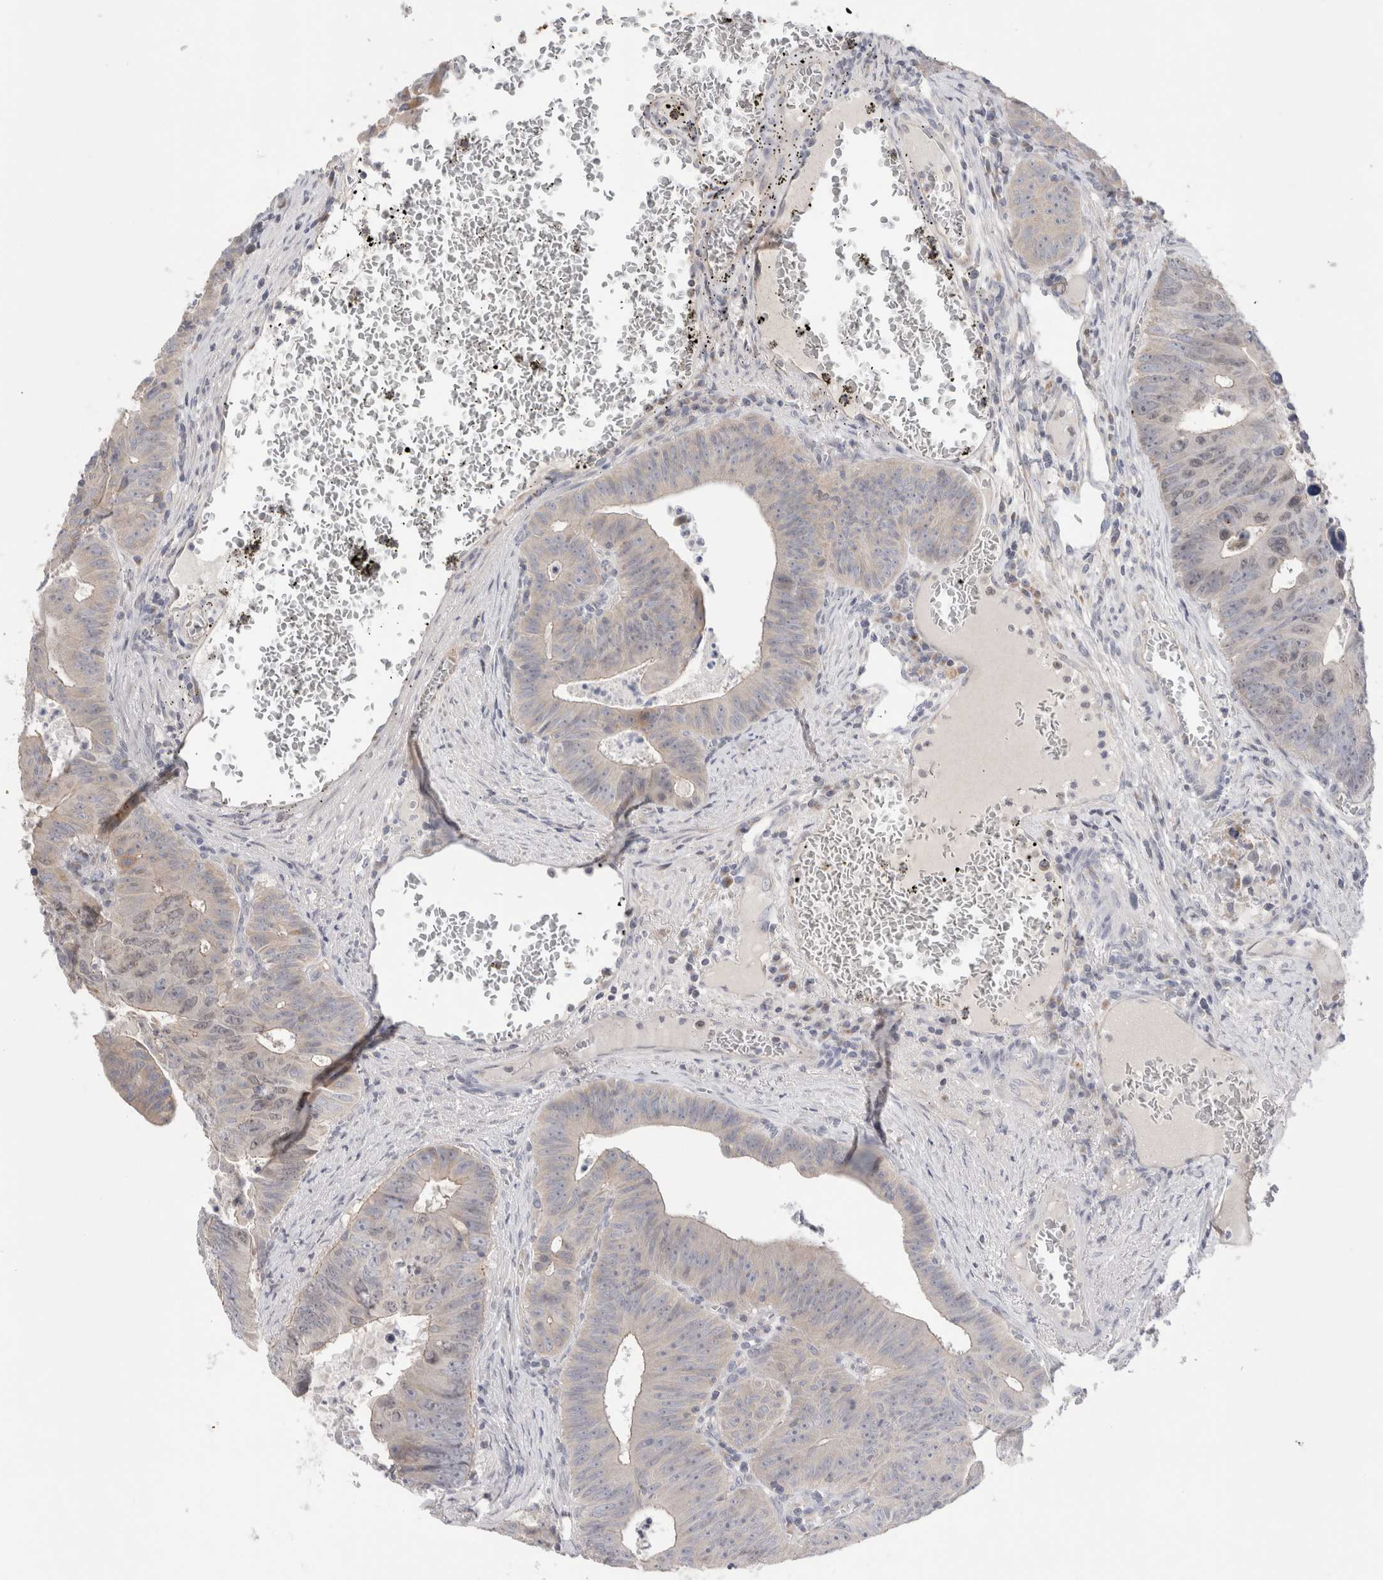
{"staining": {"intensity": "weak", "quantity": "<25%", "location": "nuclear"}, "tissue": "colorectal cancer", "cell_type": "Tumor cells", "image_type": "cancer", "snomed": [{"axis": "morphology", "description": "Adenocarcinoma, NOS"}, {"axis": "topography", "description": "Colon"}], "caption": "Adenocarcinoma (colorectal) stained for a protein using immunohistochemistry (IHC) demonstrates no positivity tumor cells.", "gene": "SYTL5", "patient": {"sex": "male", "age": 87}}